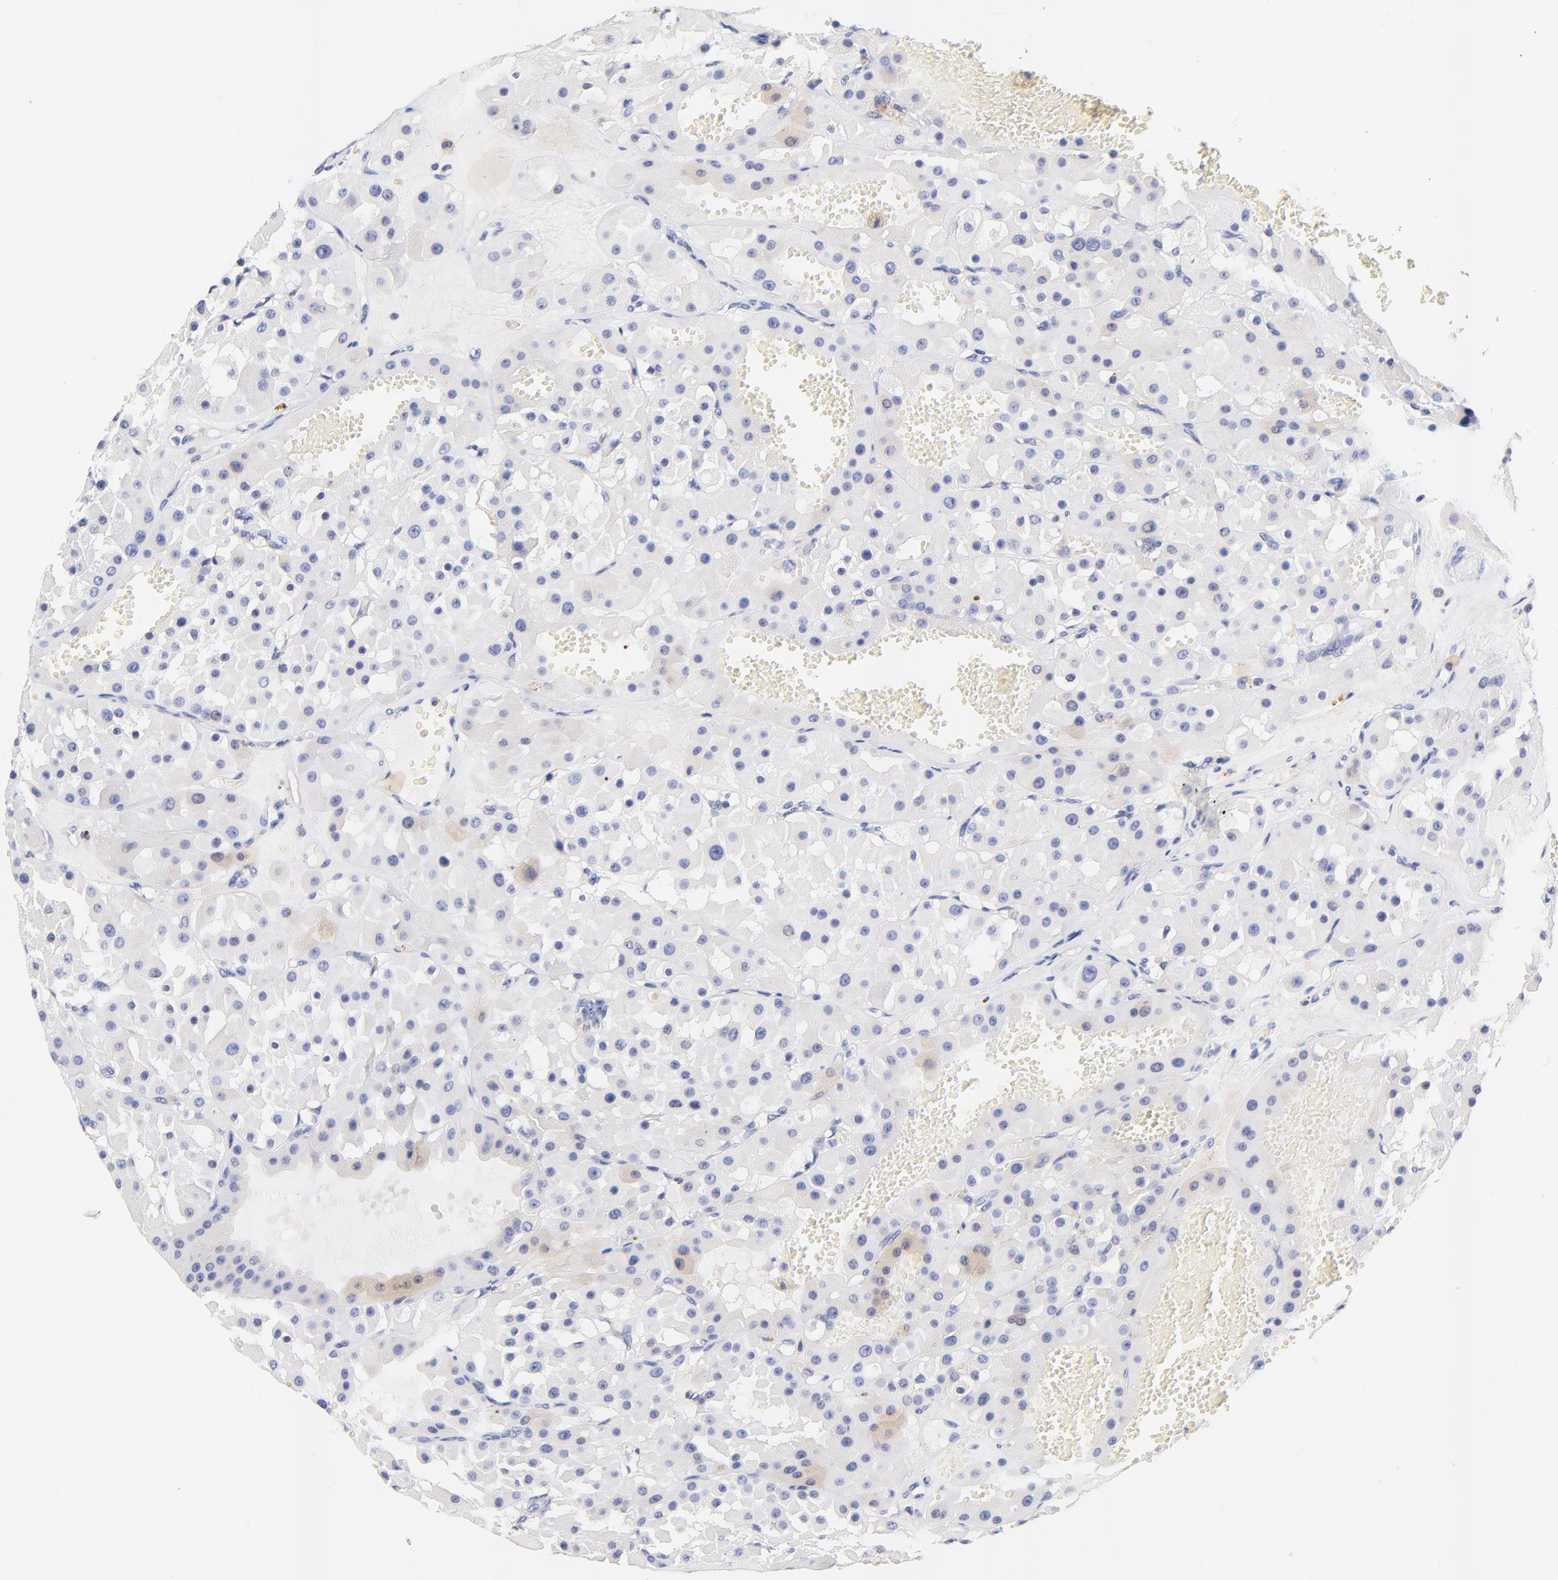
{"staining": {"intensity": "negative", "quantity": "none", "location": "none"}, "tissue": "renal cancer", "cell_type": "Tumor cells", "image_type": "cancer", "snomed": [{"axis": "morphology", "description": "Adenocarcinoma, uncertain malignant potential"}, {"axis": "topography", "description": "Kidney"}], "caption": "A micrograph of renal cancer stained for a protein exhibits no brown staining in tumor cells.", "gene": "FAM117B", "patient": {"sex": "male", "age": 63}}